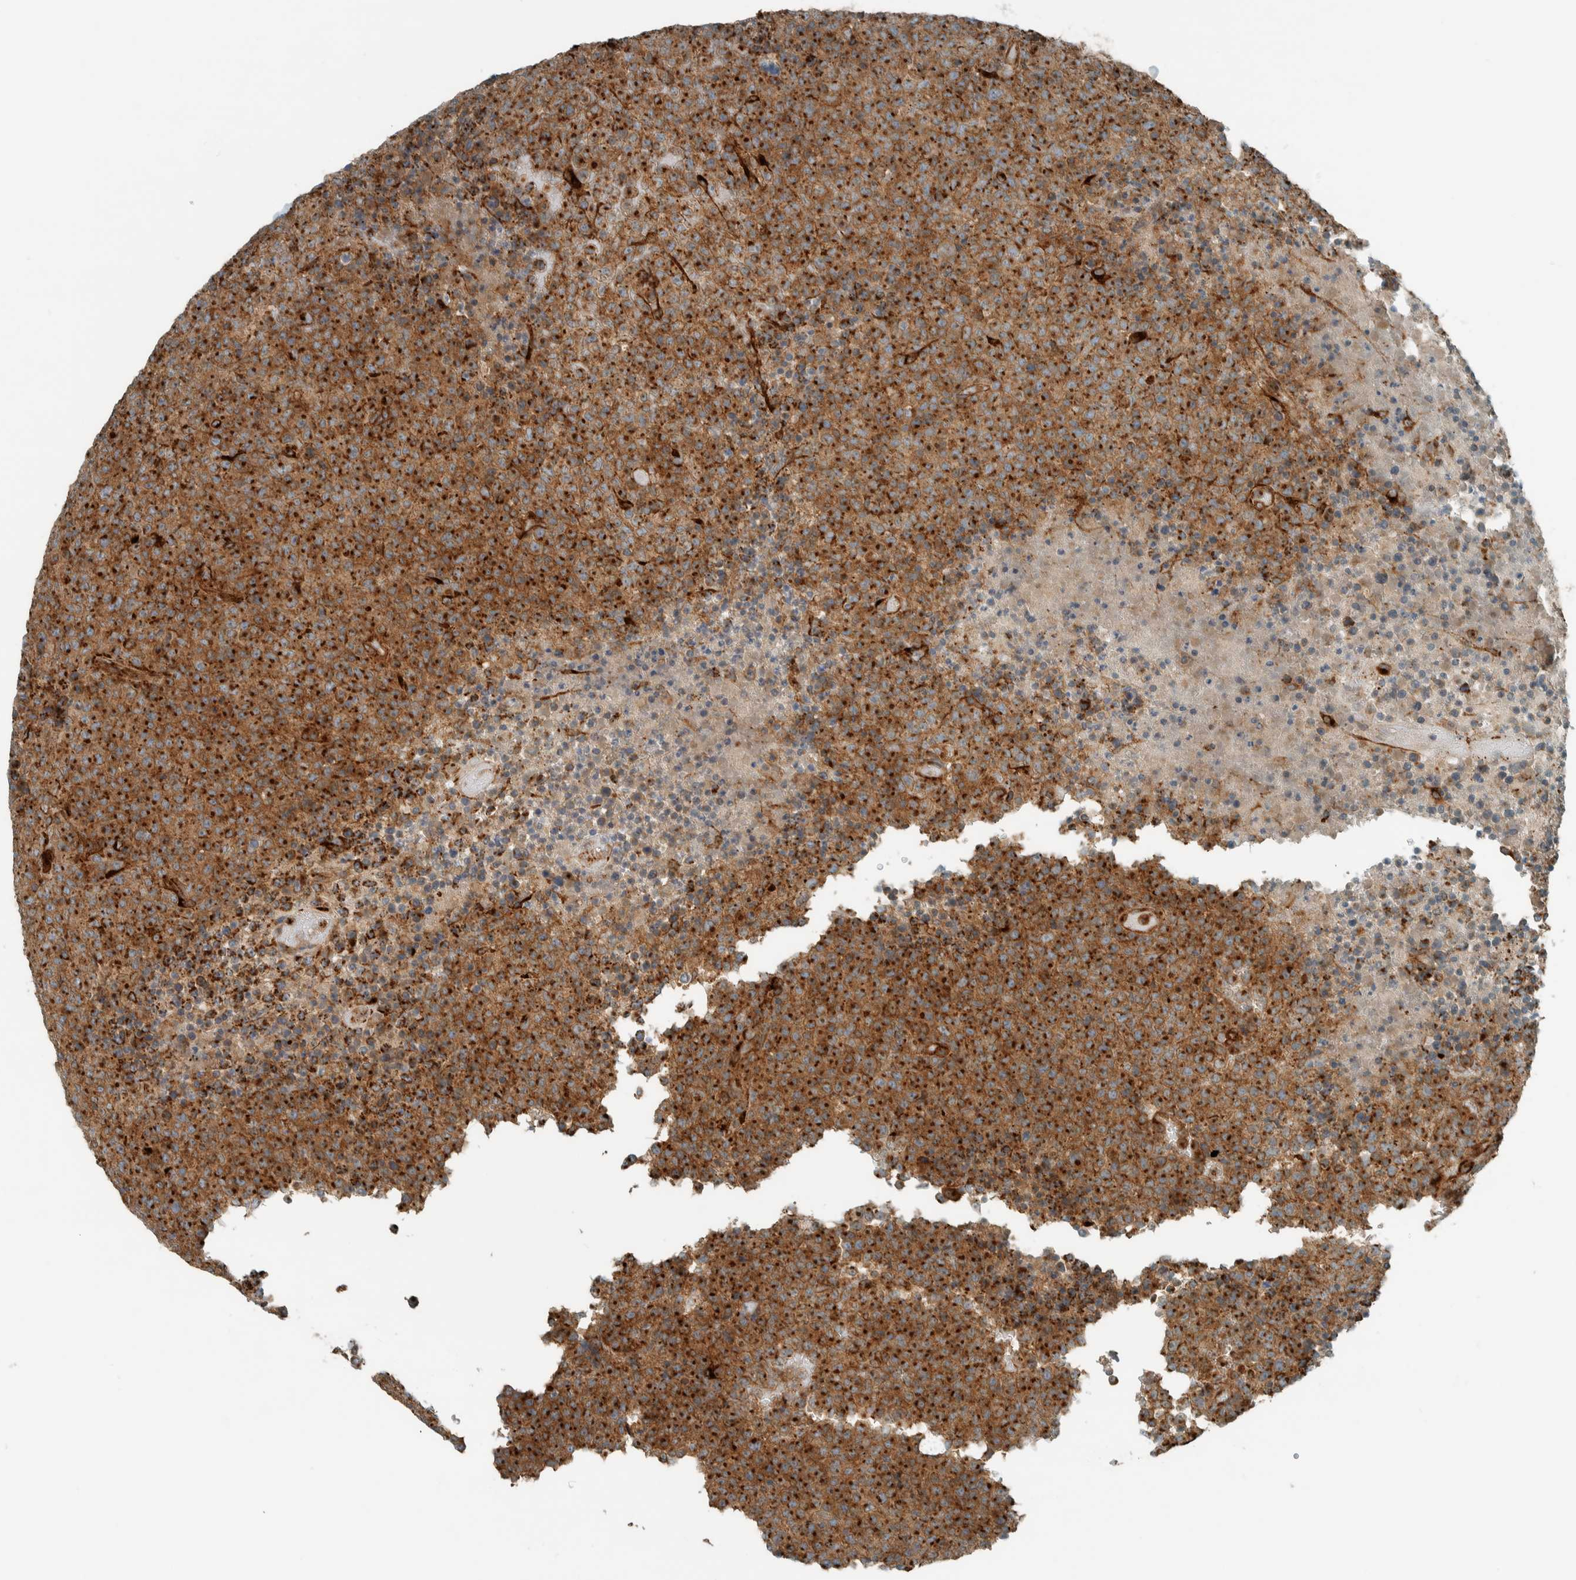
{"staining": {"intensity": "strong", "quantity": ">75%", "location": "cytoplasmic/membranous"}, "tissue": "lymphoma", "cell_type": "Tumor cells", "image_type": "cancer", "snomed": [{"axis": "morphology", "description": "Malignant lymphoma, non-Hodgkin's type, High grade"}, {"axis": "topography", "description": "Lymph node"}], "caption": "Immunohistochemical staining of human lymphoma reveals strong cytoplasmic/membranous protein expression in approximately >75% of tumor cells.", "gene": "EXOC7", "patient": {"sex": "male", "age": 13}}